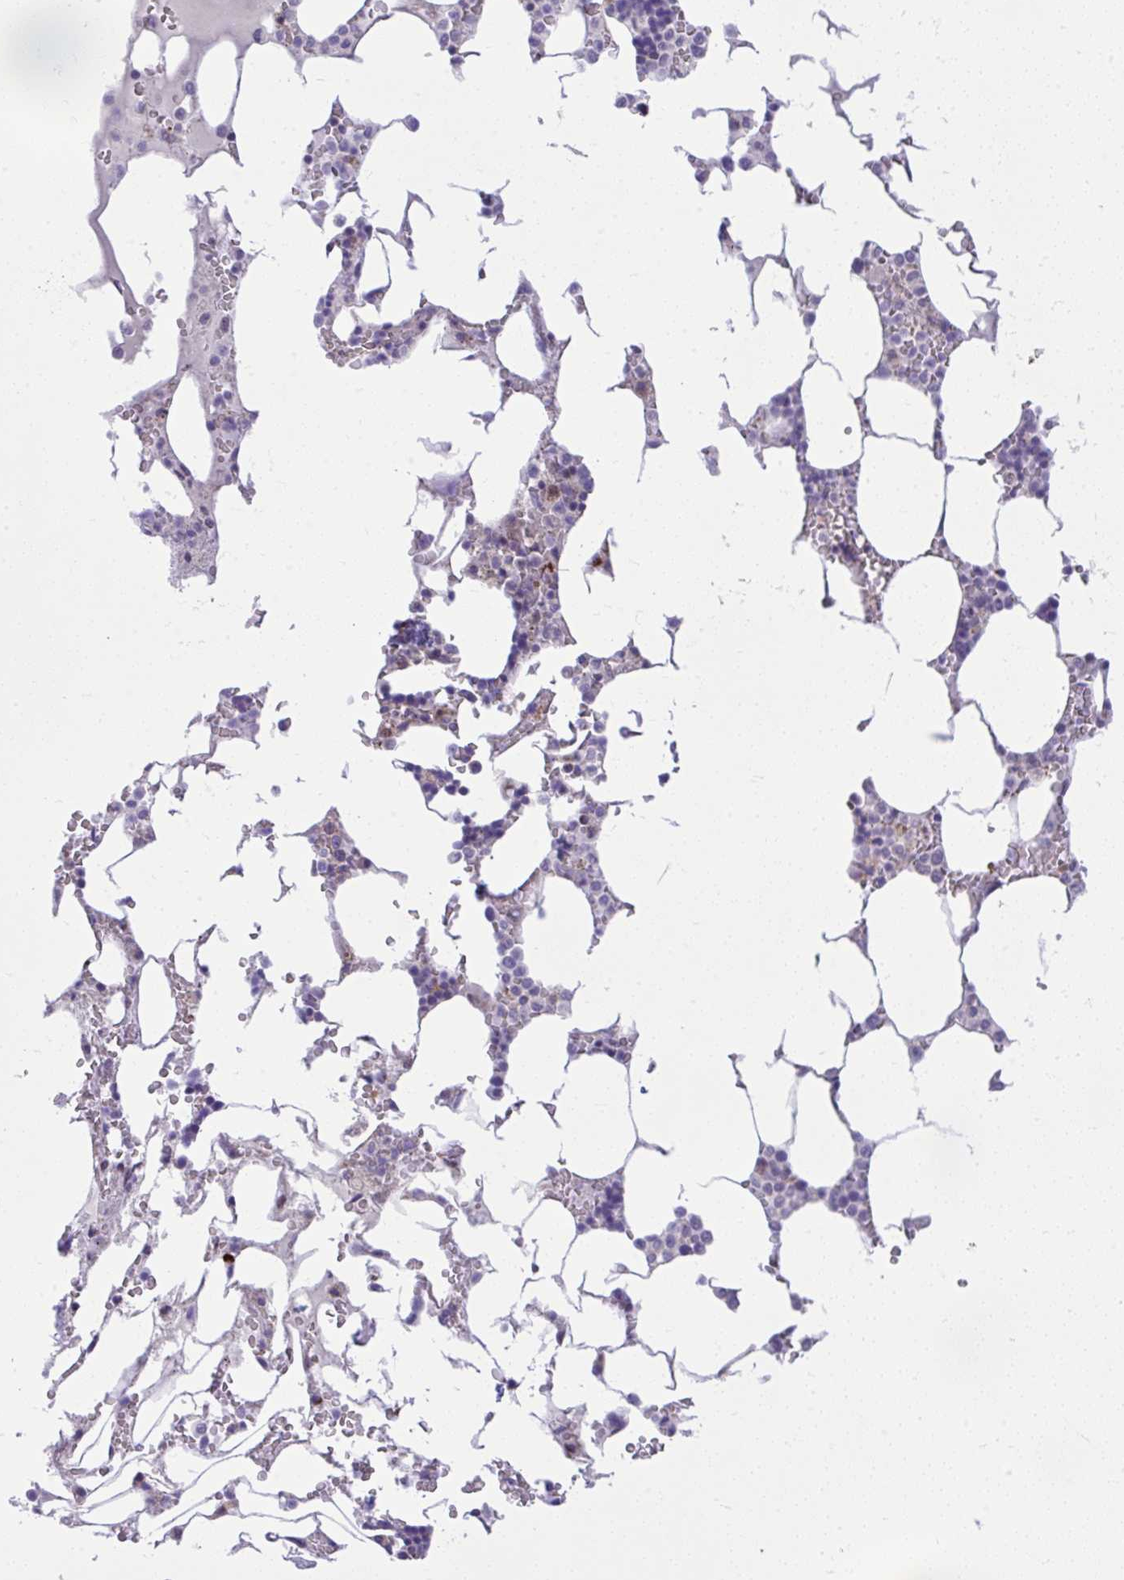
{"staining": {"intensity": "negative", "quantity": "none", "location": "none"}, "tissue": "bone marrow", "cell_type": "Hematopoietic cells", "image_type": "normal", "snomed": [{"axis": "morphology", "description": "Normal tissue, NOS"}, {"axis": "topography", "description": "Bone marrow"}], "caption": "The photomicrograph displays no significant positivity in hematopoietic cells of bone marrow. (Brightfield microscopy of DAB (3,3'-diaminobenzidine) IHC at high magnification).", "gene": "GPRIN3", "patient": {"sex": "male", "age": 64}}